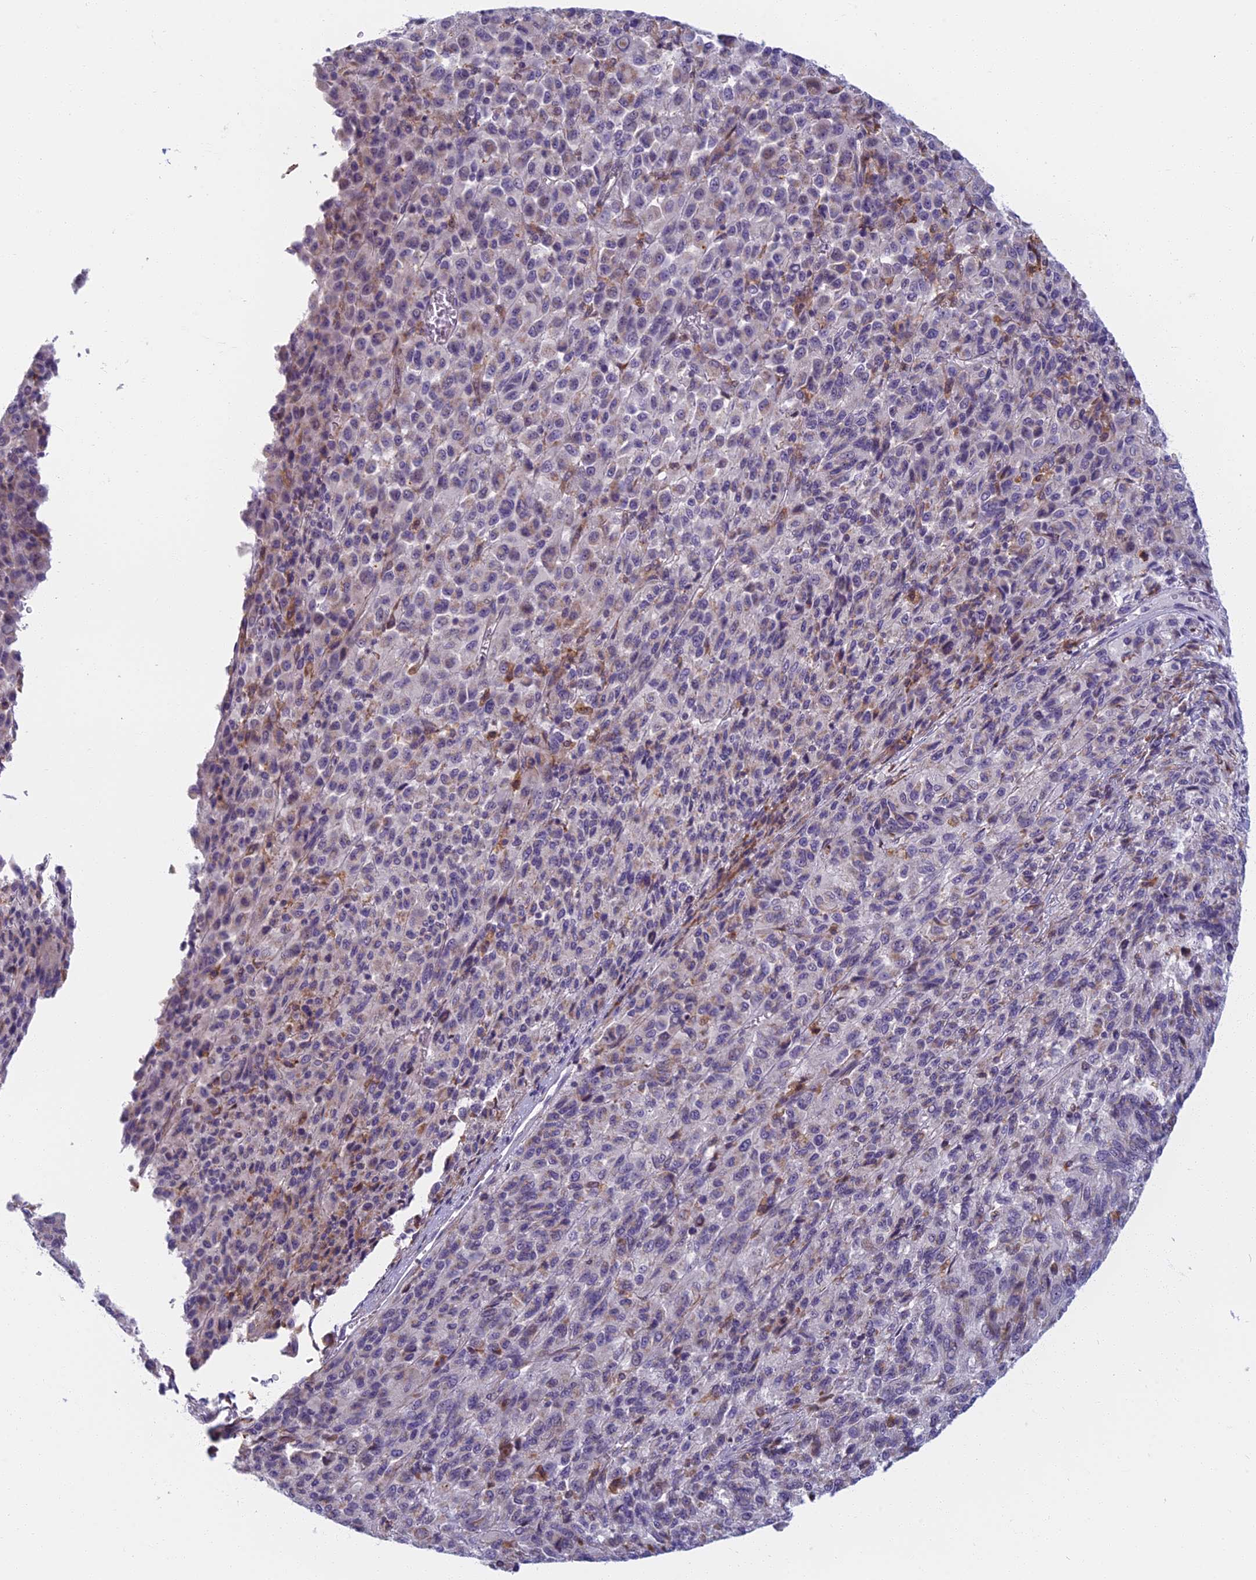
{"staining": {"intensity": "negative", "quantity": "none", "location": "none"}, "tissue": "melanoma", "cell_type": "Tumor cells", "image_type": "cancer", "snomed": [{"axis": "morphology", "description": "Malignant melanoma, Metastatic site"}, {"axis": "topography", "description": "Lung"}], "caption": "The immunohistochemistry (IHC) histopathology image has no significant staining in tumor cells of melanoma tissue.", "gene": "DDX51", "patient": {"sex": "male", "age": 64}}